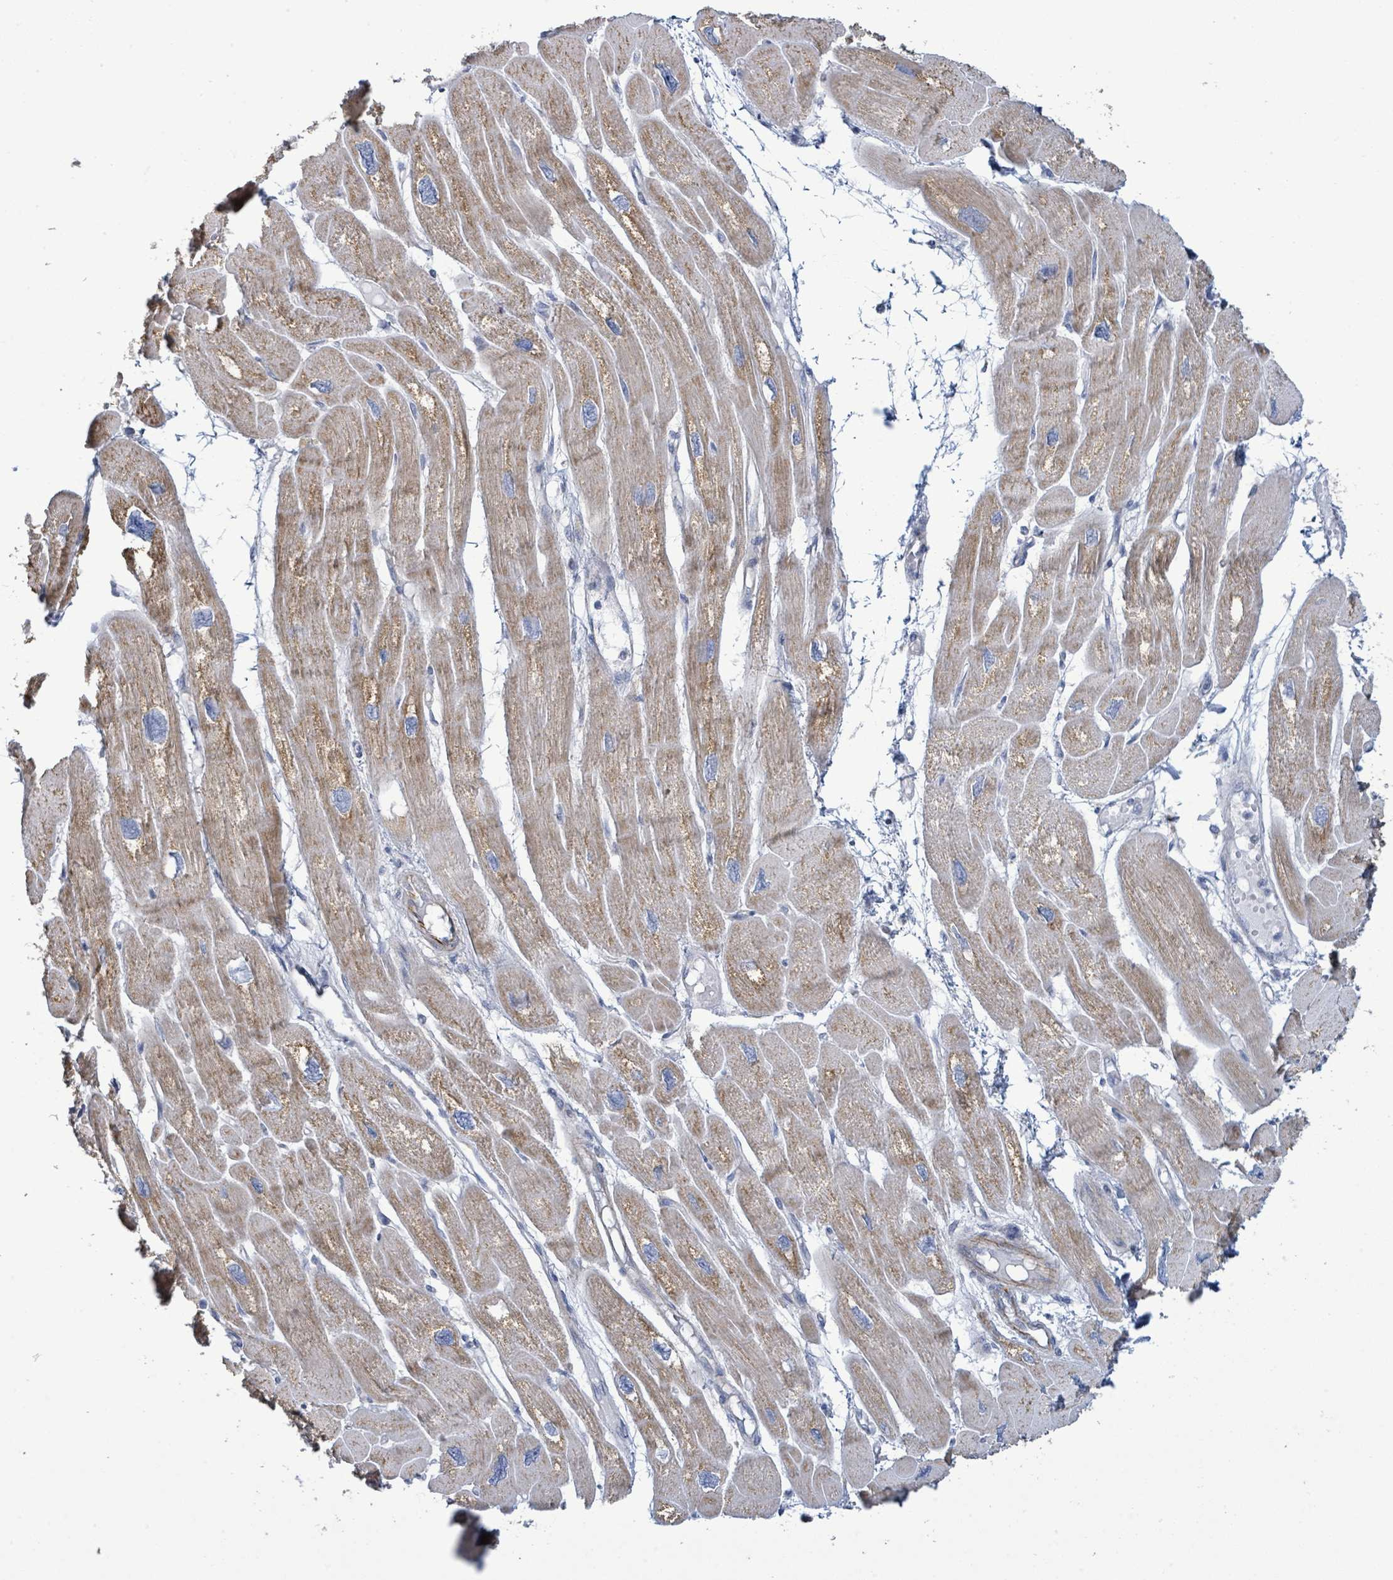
{"staining": {"intensity": "moderate", "quantity": ">75%", "location": "cytoplasmic/membranous"}, "tissue": "heart muscle", "cell_type": "Cardiomyocytes", "image_type": "normal", "snomed": [{"axis": "morphology", "description": "Normal tissue, NOS"}, {"axis": "topography", "description": "Heart"}], "caption": "This photomicrograph exhibits immunohistochemistry staining of unremarkable heart muscle, with medium moderate cytoplasmic/membranous positivity in about >75% of cardiomyocytes.", "gene": "ALG12", "patient": {"sex": "male", "age": 42}}